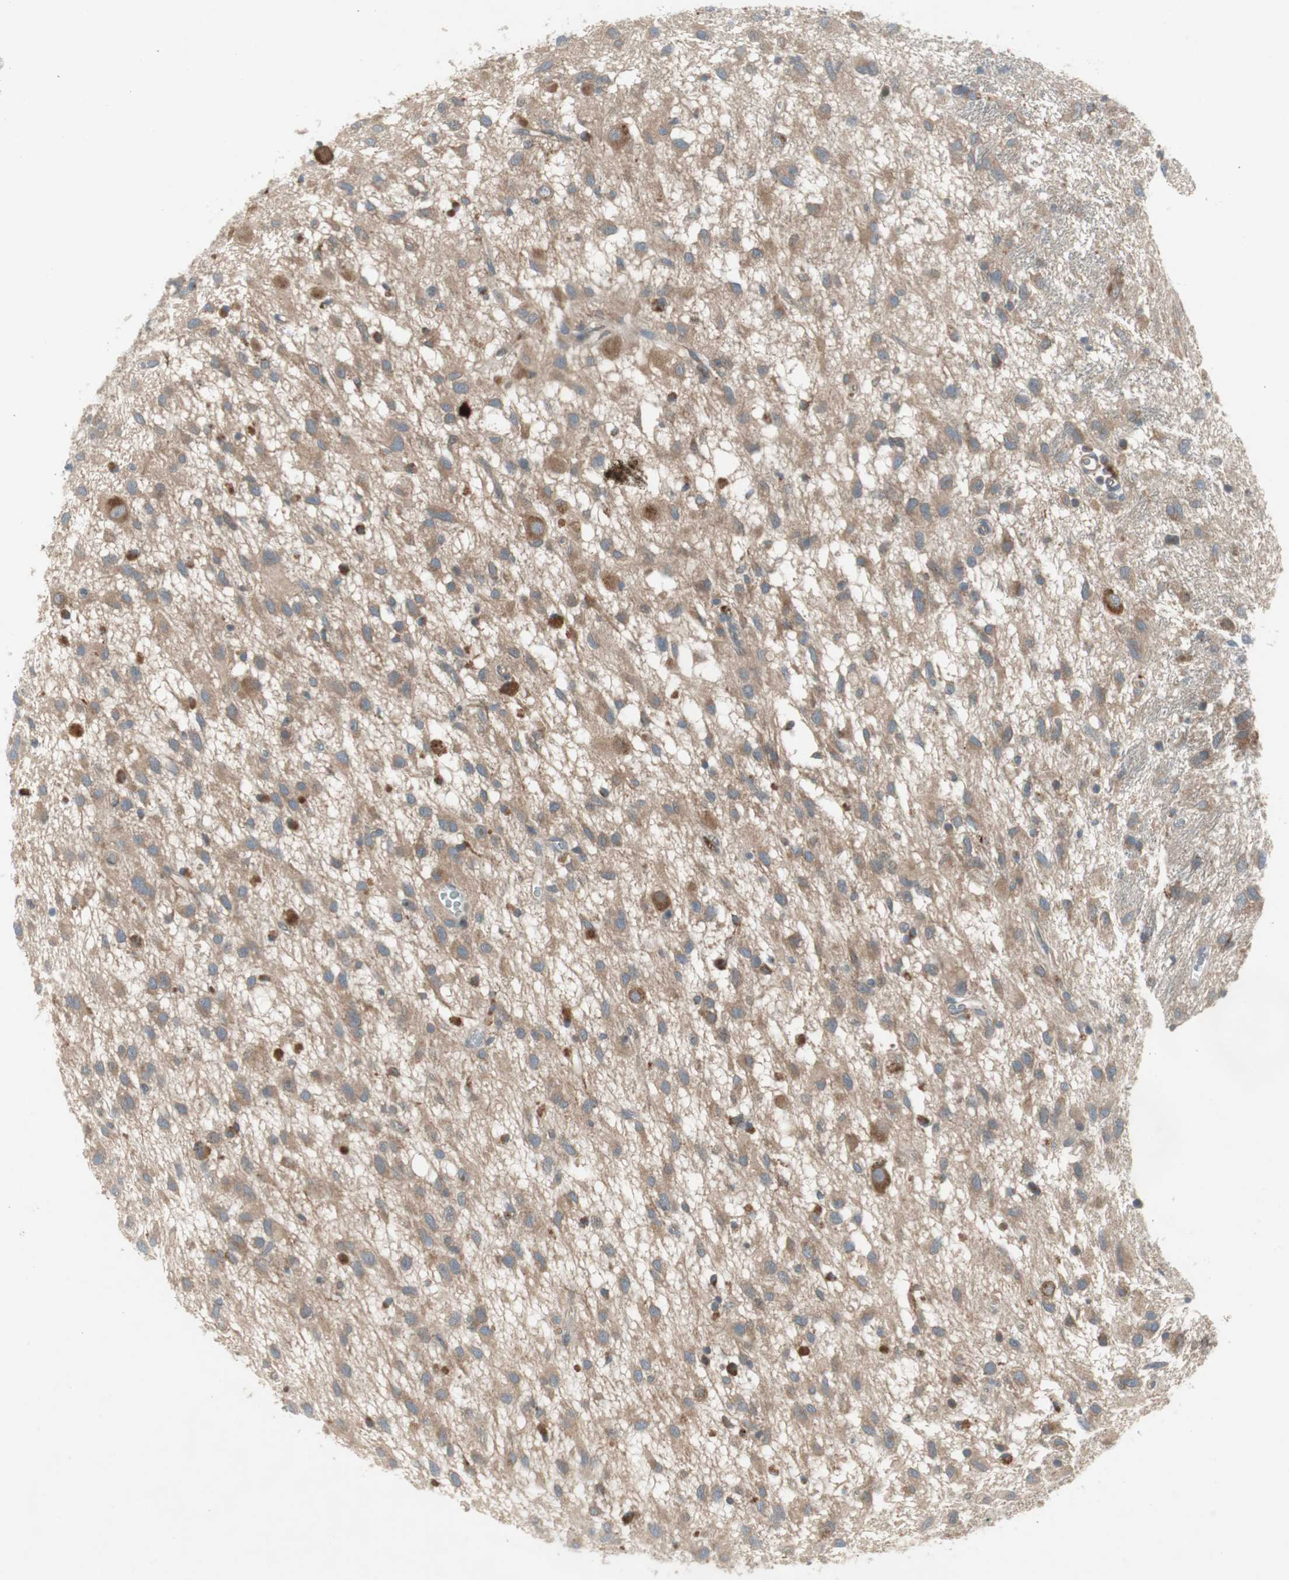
{"staining": {"intensity": "weak", "quantity": ">75%", "location": "cytoplasmic/membranous"}, "tissue": "glioma", "cell_type": "Tumor cells", "image_type": "cancer", "snomed": [{"axis": "morphology", "description": "Glioma, malignant, Low grade"}, {"axis": "topography", "description": "Brain"}], "caption": "Immunohistochemical staining of human glioma reveals low levels of weak cytoplasmic/membranous staining in approximately >75% of tumor cells.", "gene": "PANK2", "patient": {"sex": "male", "age": 77}}